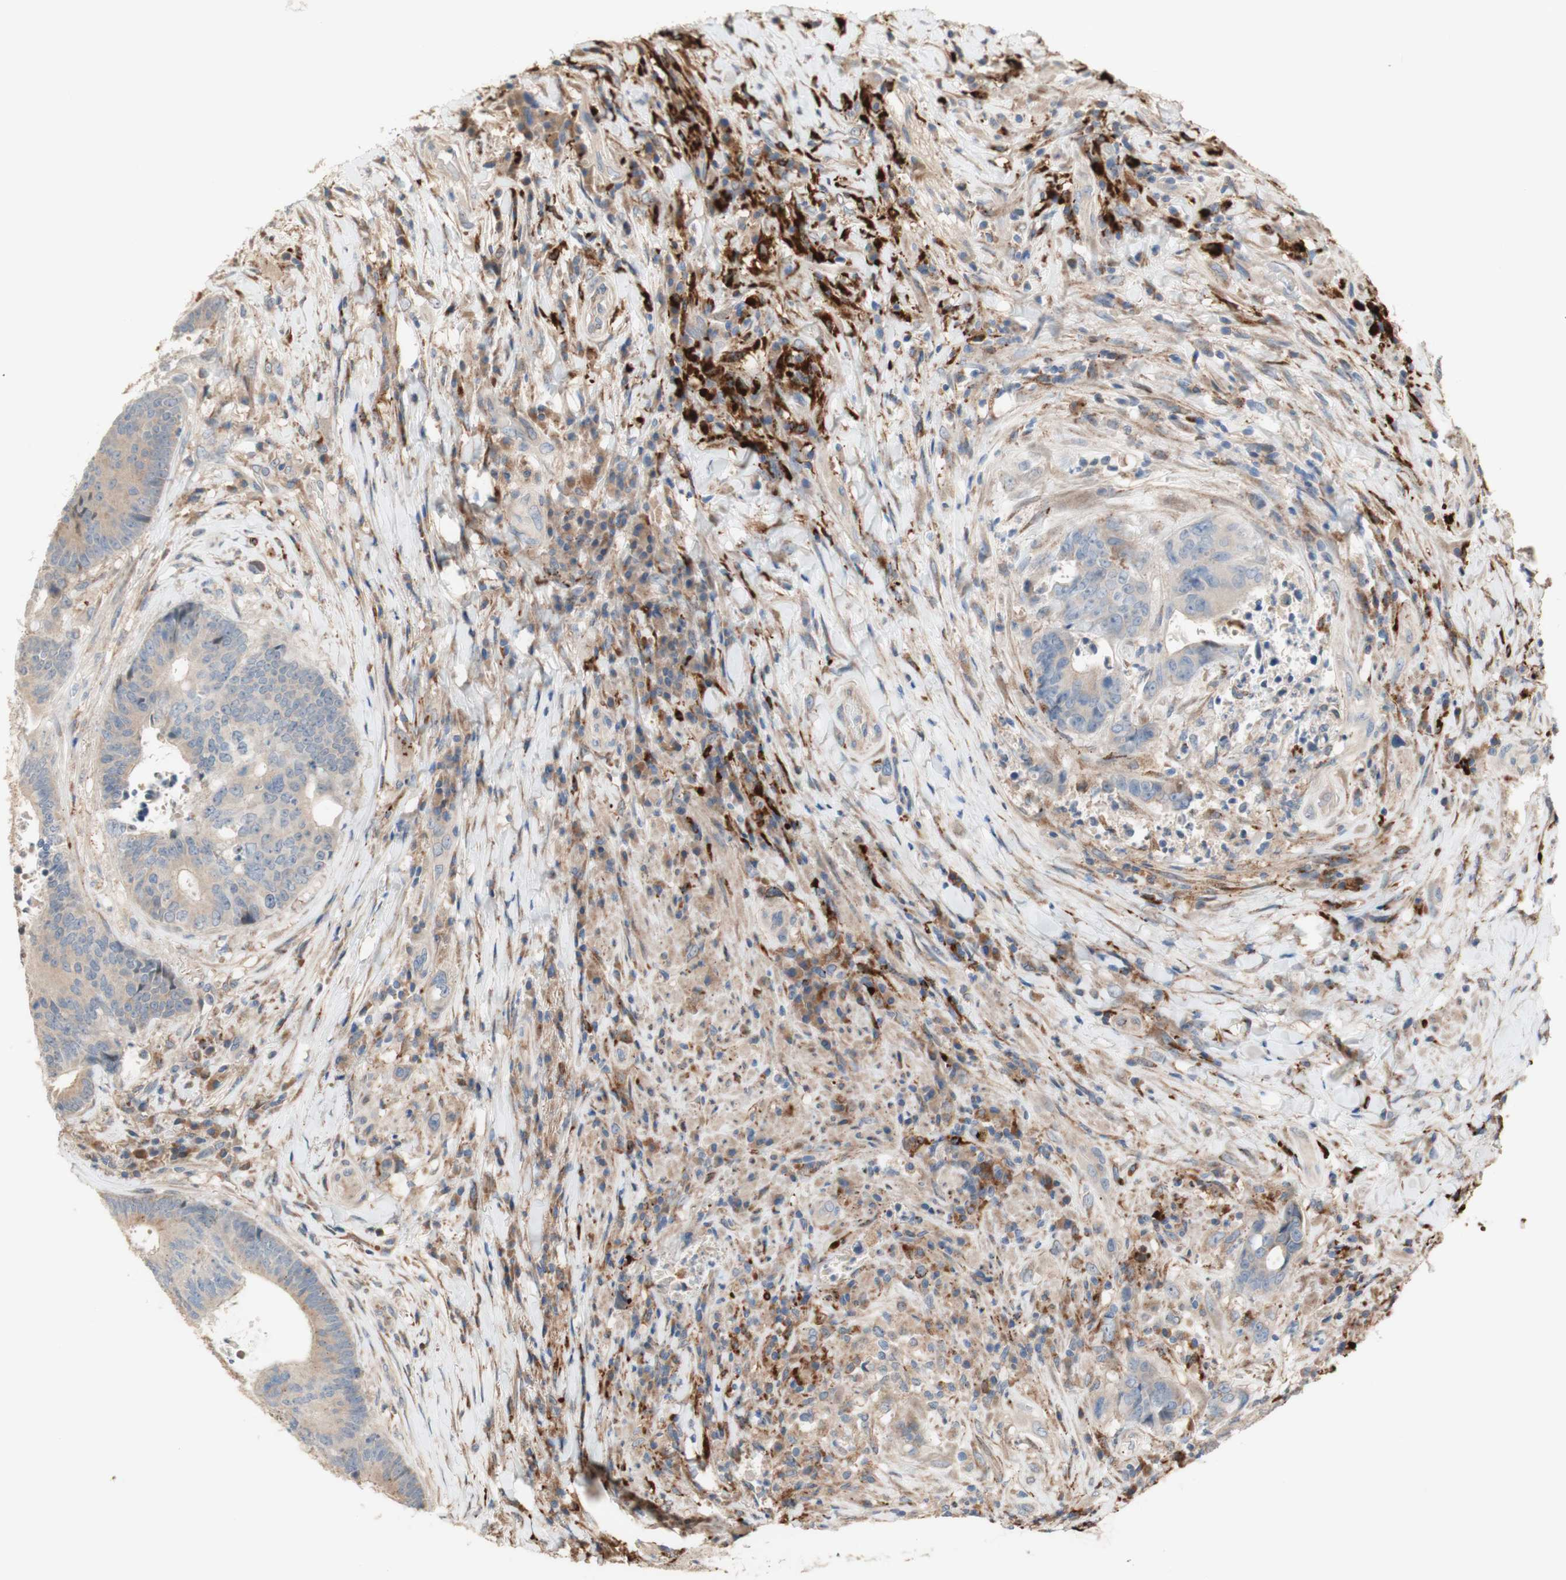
{"staining": {"intensity": "negative", "quantity": "none", "location": "none"}, "tissue": "colorectal cancer", "cell_type": "Tumor cells", "image_type": "cancer", "snomed": [{"axis": "morphology", "description": "Adenocarcinoma, NOS"}, {"axis": "topography", "description": "Rectum"}], "caption": "The photomicrograph reveals no significant expression in tumor cells of adenocarcinoma (colorectal). (DAB (3,3'-diaminobenzidine) immunohistochemistry with hematoxylin counter stain).", "gene": "PTPN21", "patient": {"sex": "male", "age": 72}}